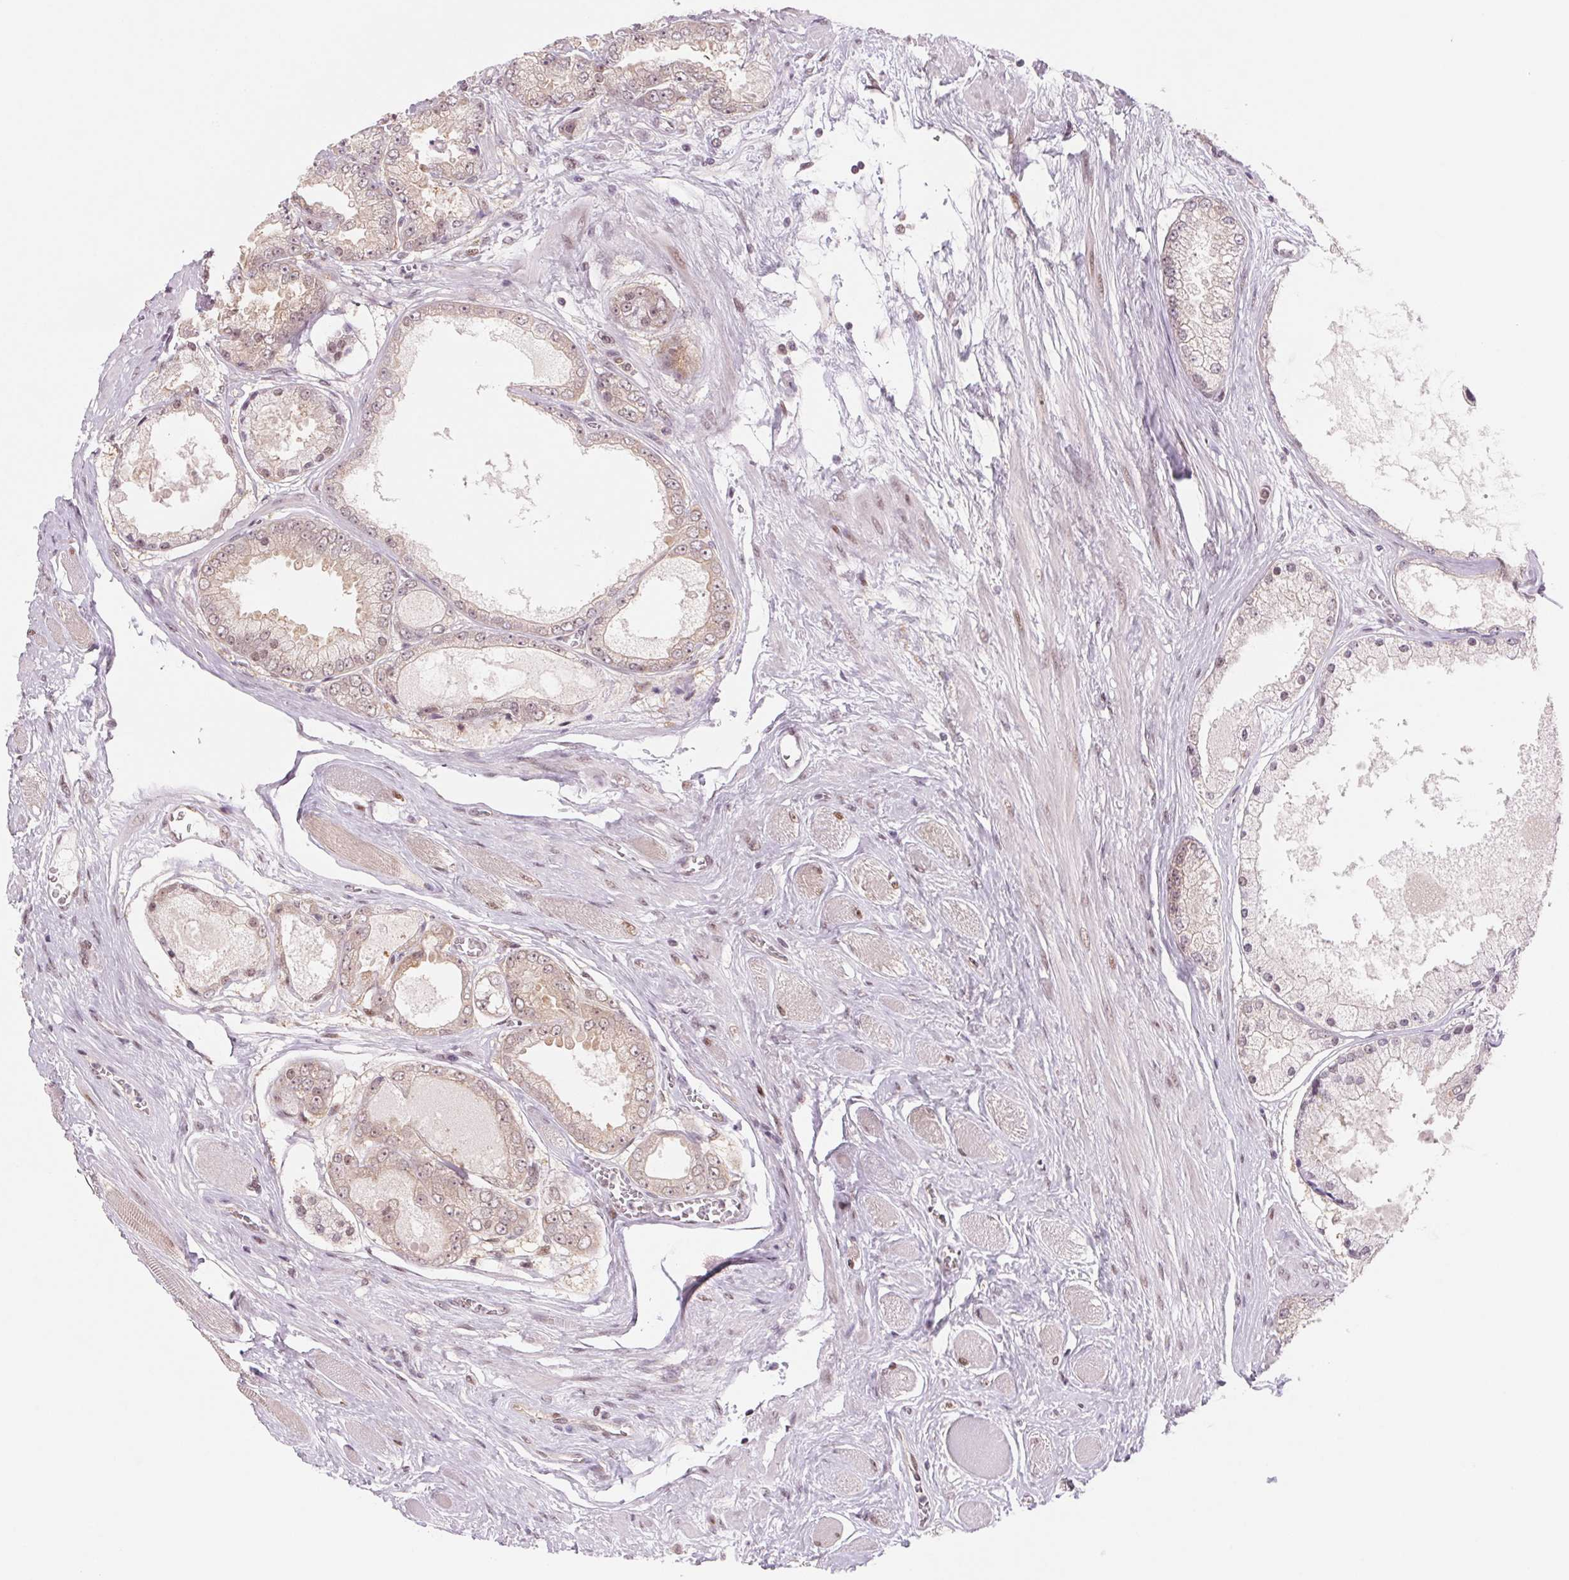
{"staining": {"intensity": "weak", "quantity": "<25%", "location": "cytoplasmic/membranous,nuclear"}, "tissue": "prostate cancer", "cell_type": "Tumor cells", "image_type": "cancer", "snomed": [{"axis": "morphology", "description": "Adenocarcinoma, High grade"}, {"axis": "topography", "description": "Prostate"}], "caption": "Tumor cells are negative for protein expression in human prostate high-grade adenocarcinoma.", "gene": "DNAJB6", "patient": {"sex": "male", "age": 67}}